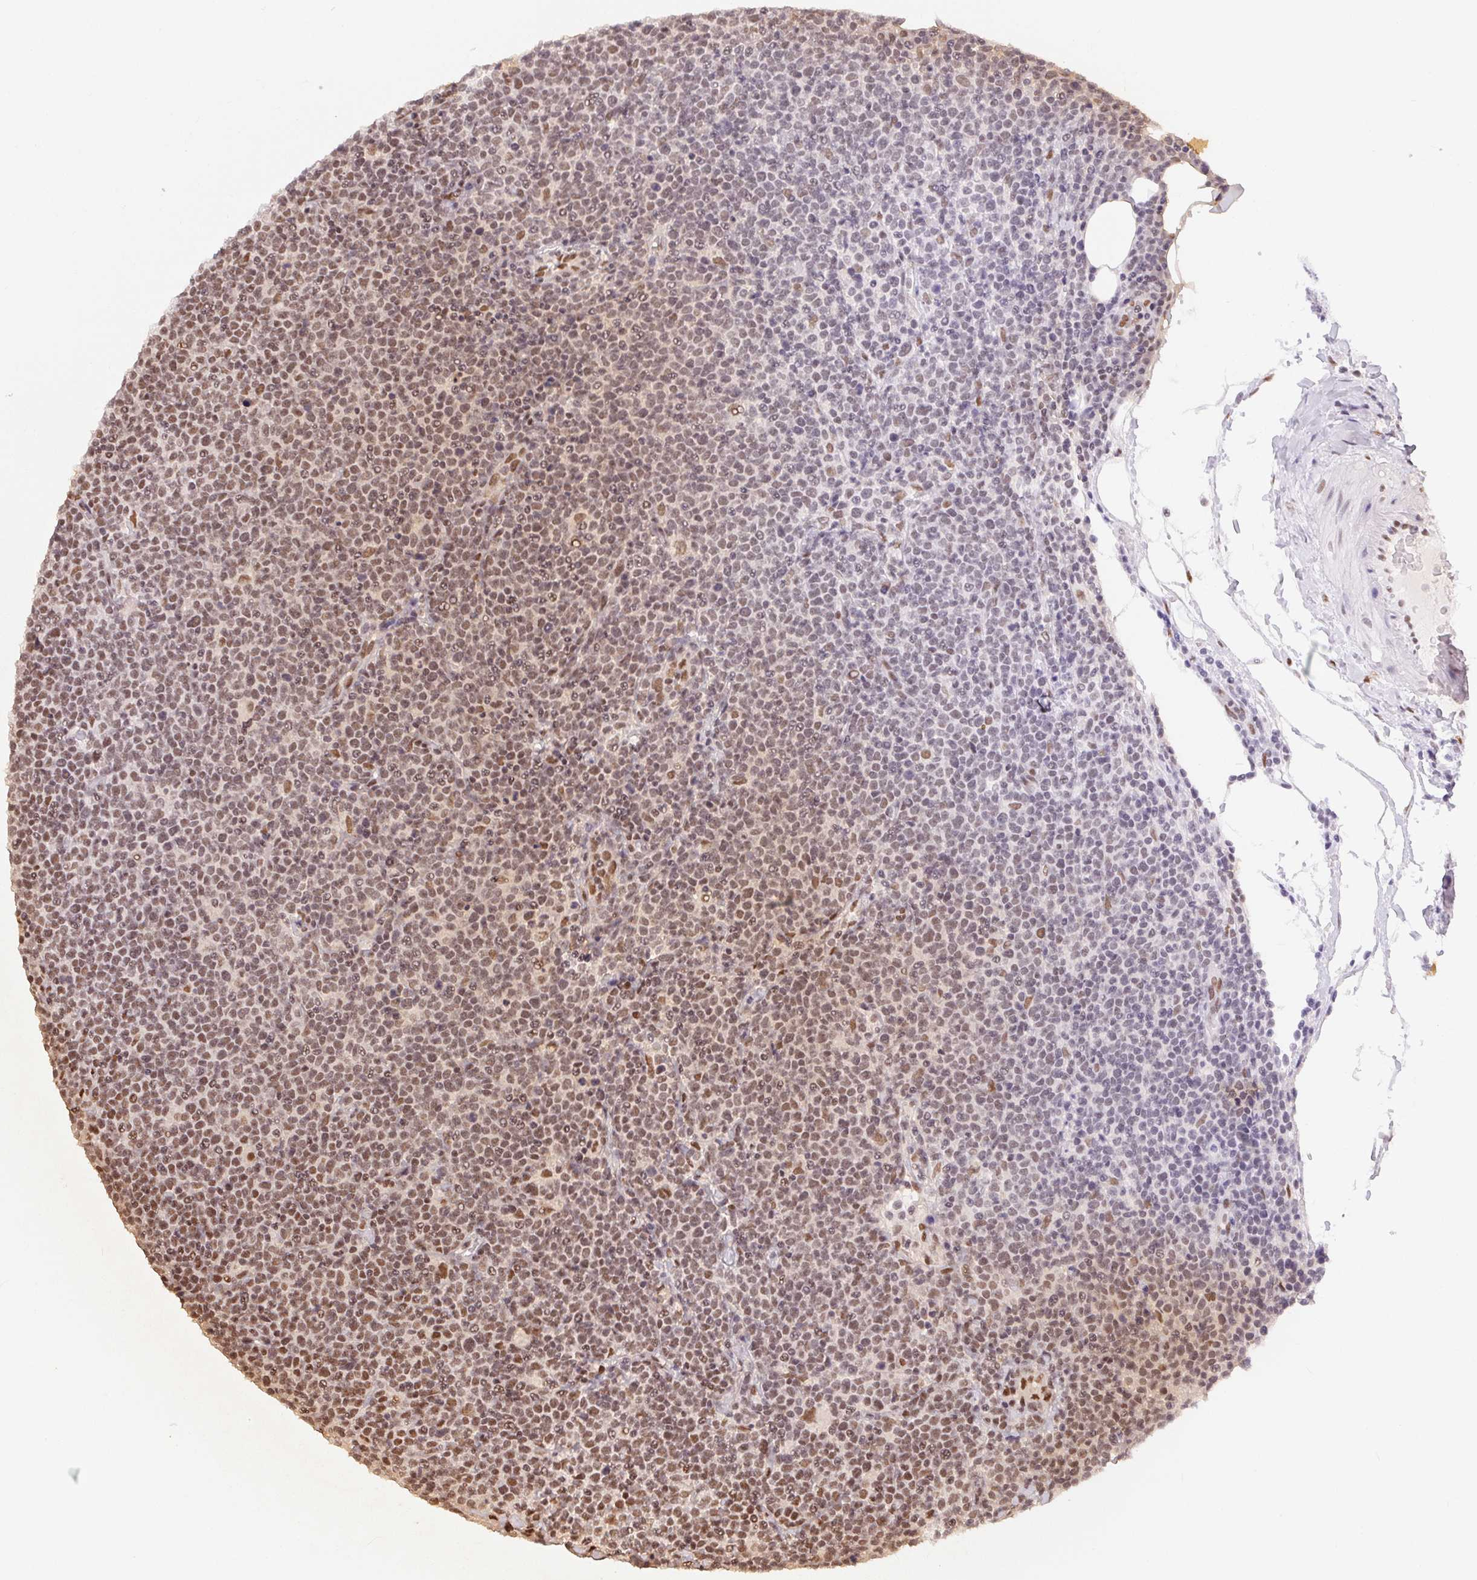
{"staining": {"intensity": "weak", "quantity": "25%-75%", "location": "nuclear"}, "tissue": "lymphoma", "cell_type": "Tumor cells", "image_type": "cancer", "snomed": [{"axis": "morphology", "description": "Malignant lymphoma, non-Hodgkin's type, High grade"}, {"axis": "topography", "description": "Lymph node"}], "caption": "Immunohistochemistry (DAB (3,3'-diaminobenzidine)) staining of lymphoma demonstrates weak nuclear protein expression in approximately 25%-75% of tumor cells.", "gene": "ZNF80", "patient": {"sex": "male", "age": 61}}